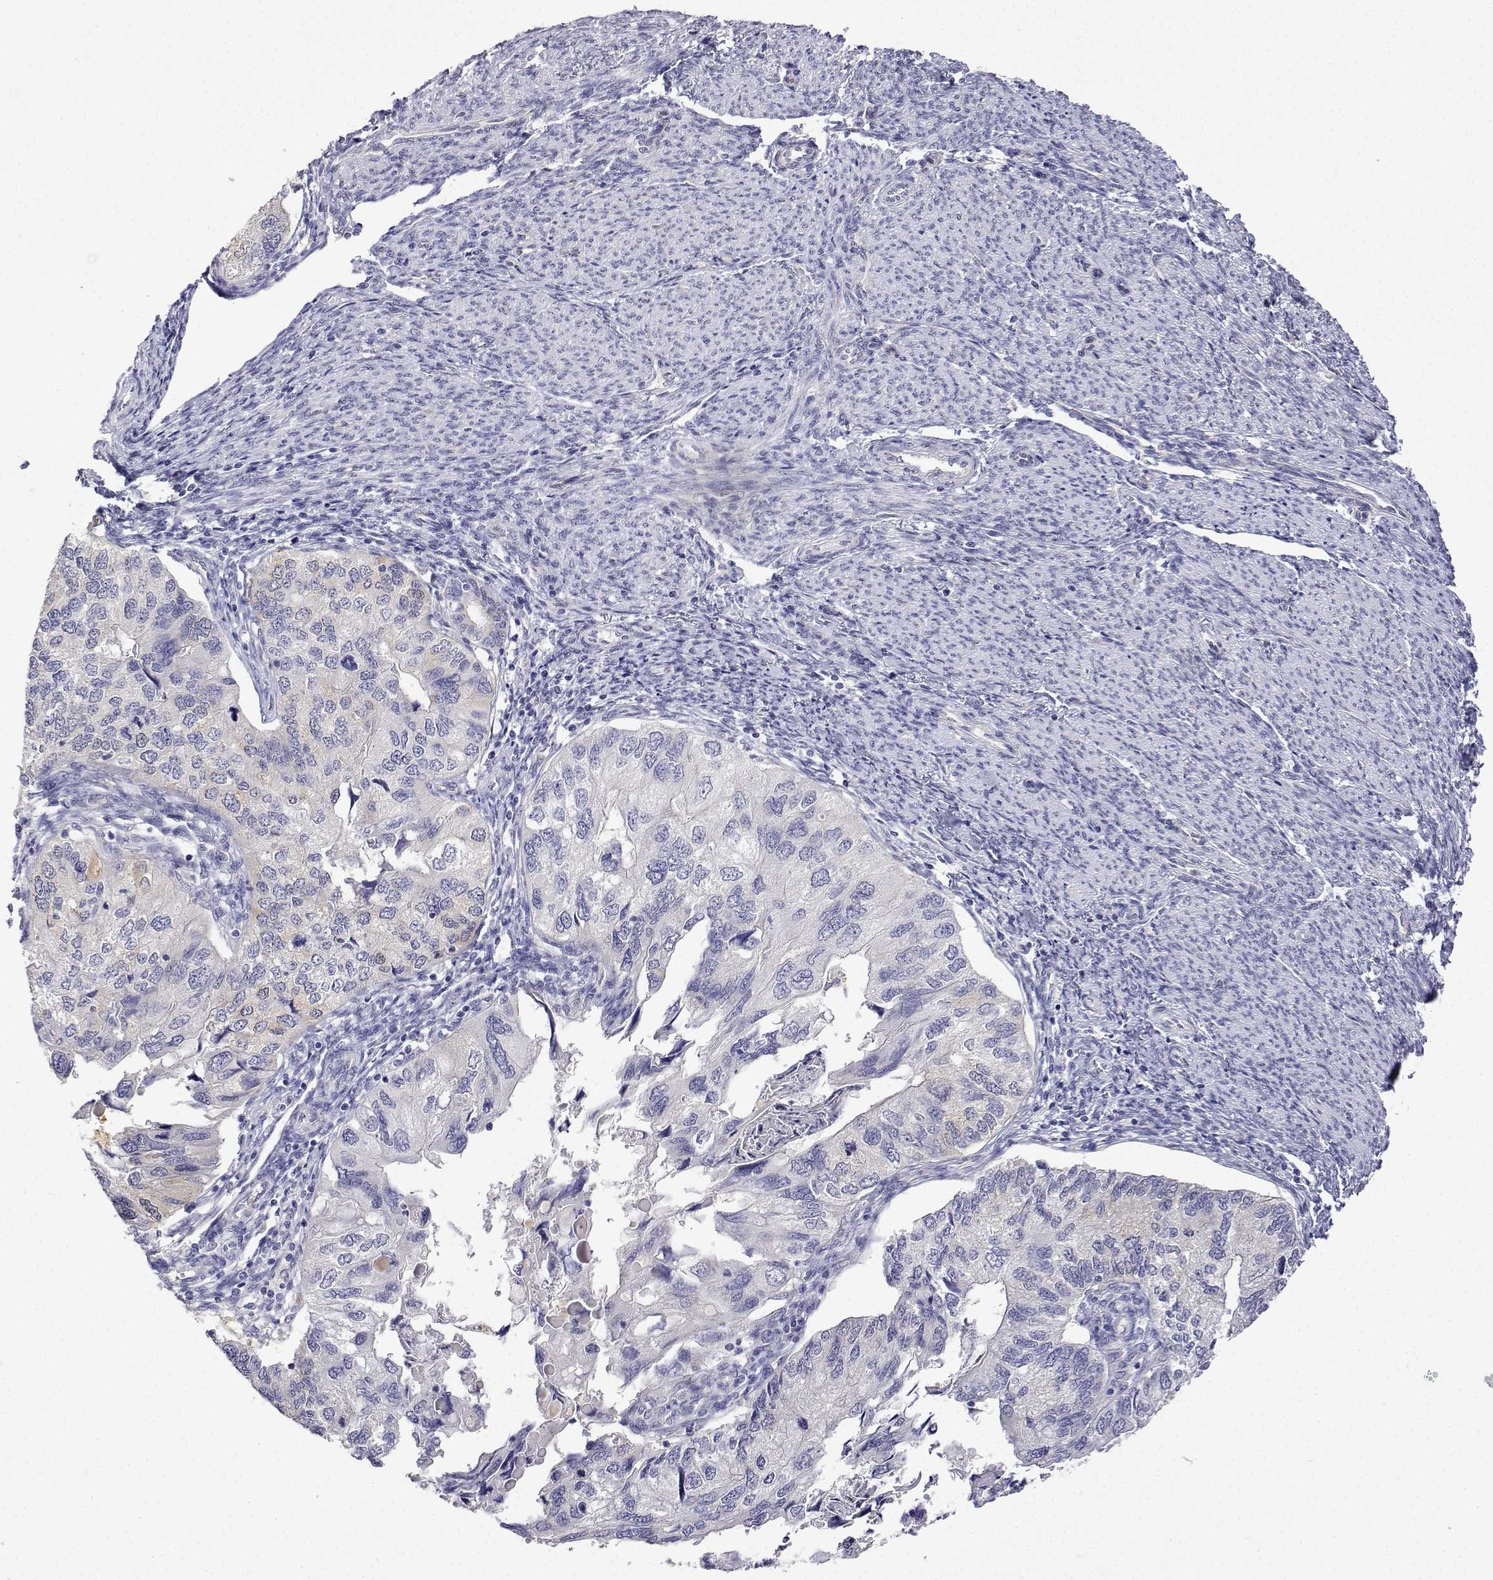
{"staining": {"intensity": "negative", "quantity": "none", "location": "none"}, "tissue": "endometrial cancer", "cell_type": "Tumor cells", "image_type": "cancer", "snomed": [{"axis": "morphology", "description": "Carcinoma, NOS"}, {"axis": "topography", "description": "Uterus"}], "caption": "High power microscopy micrograph of an IHC histopathology image of endometrial cancer, revealing no significant staining in tumor cells. (Stains: DAB immunohistochemistry with hematoxylin counter stain, Microscopy: brightfield microscopy at high magnification).", "gene": "PLCB1", "patient": {"sex": "female", "age": 76}}